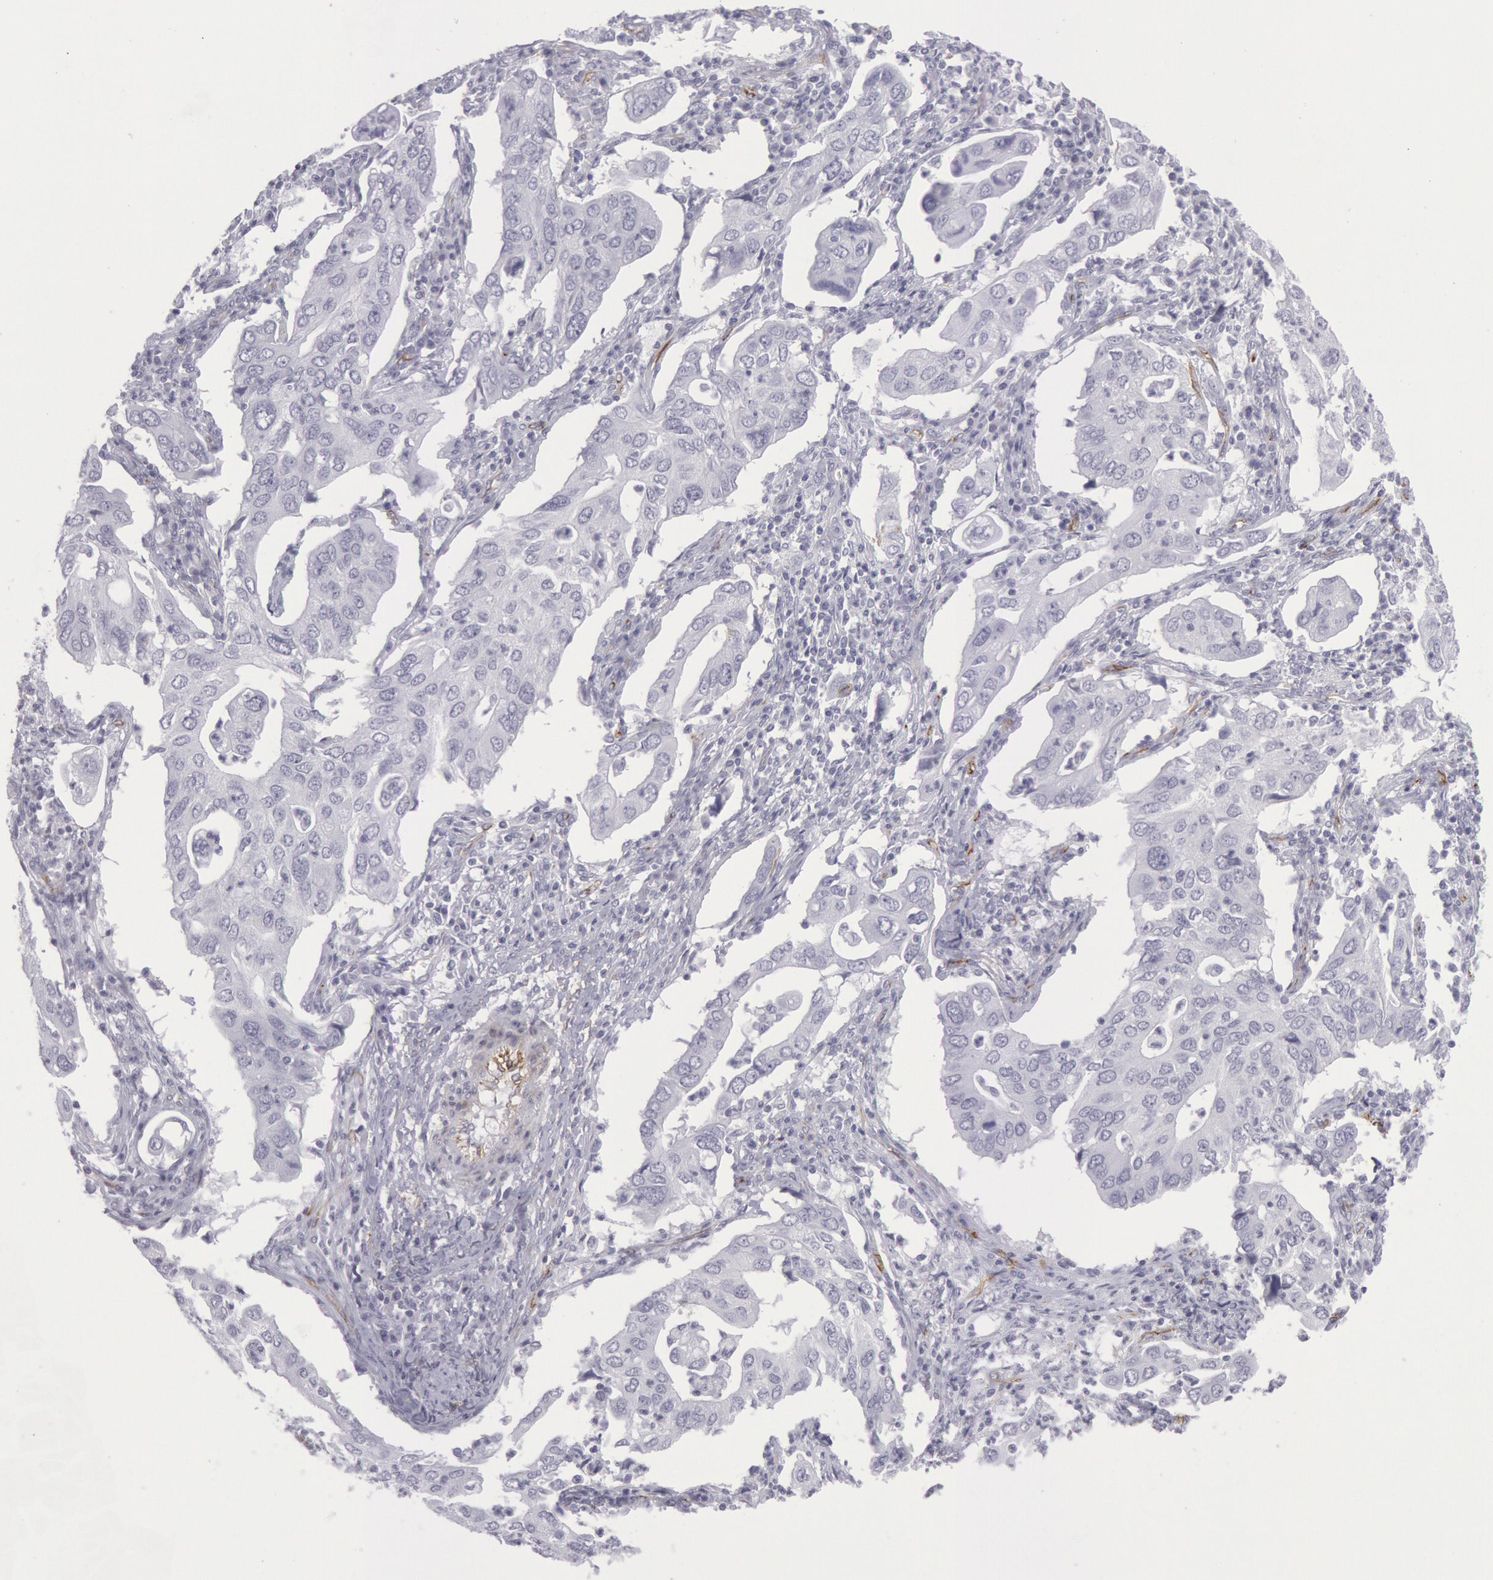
{"staining": {"intensity": "negative", "quantity": "none", "location": "none"}, "tissue": "lung cancer", "cell_type": "Tumor cells", "image_type": "cancer", "snomed": [{"axis": "morphology", "description": "Adenocarcinoma, NOS"}, {"axis": "topography", "description": "Lung"}], "caption": "Immunohistochemistry micrograph of neoplastic tissue: human lung adenocarcinoma stained with DAB demonstrates no significant protein staining in tumor cells.", "gene": "CDH13", "patient": {"sex": "male", "age": 48}}